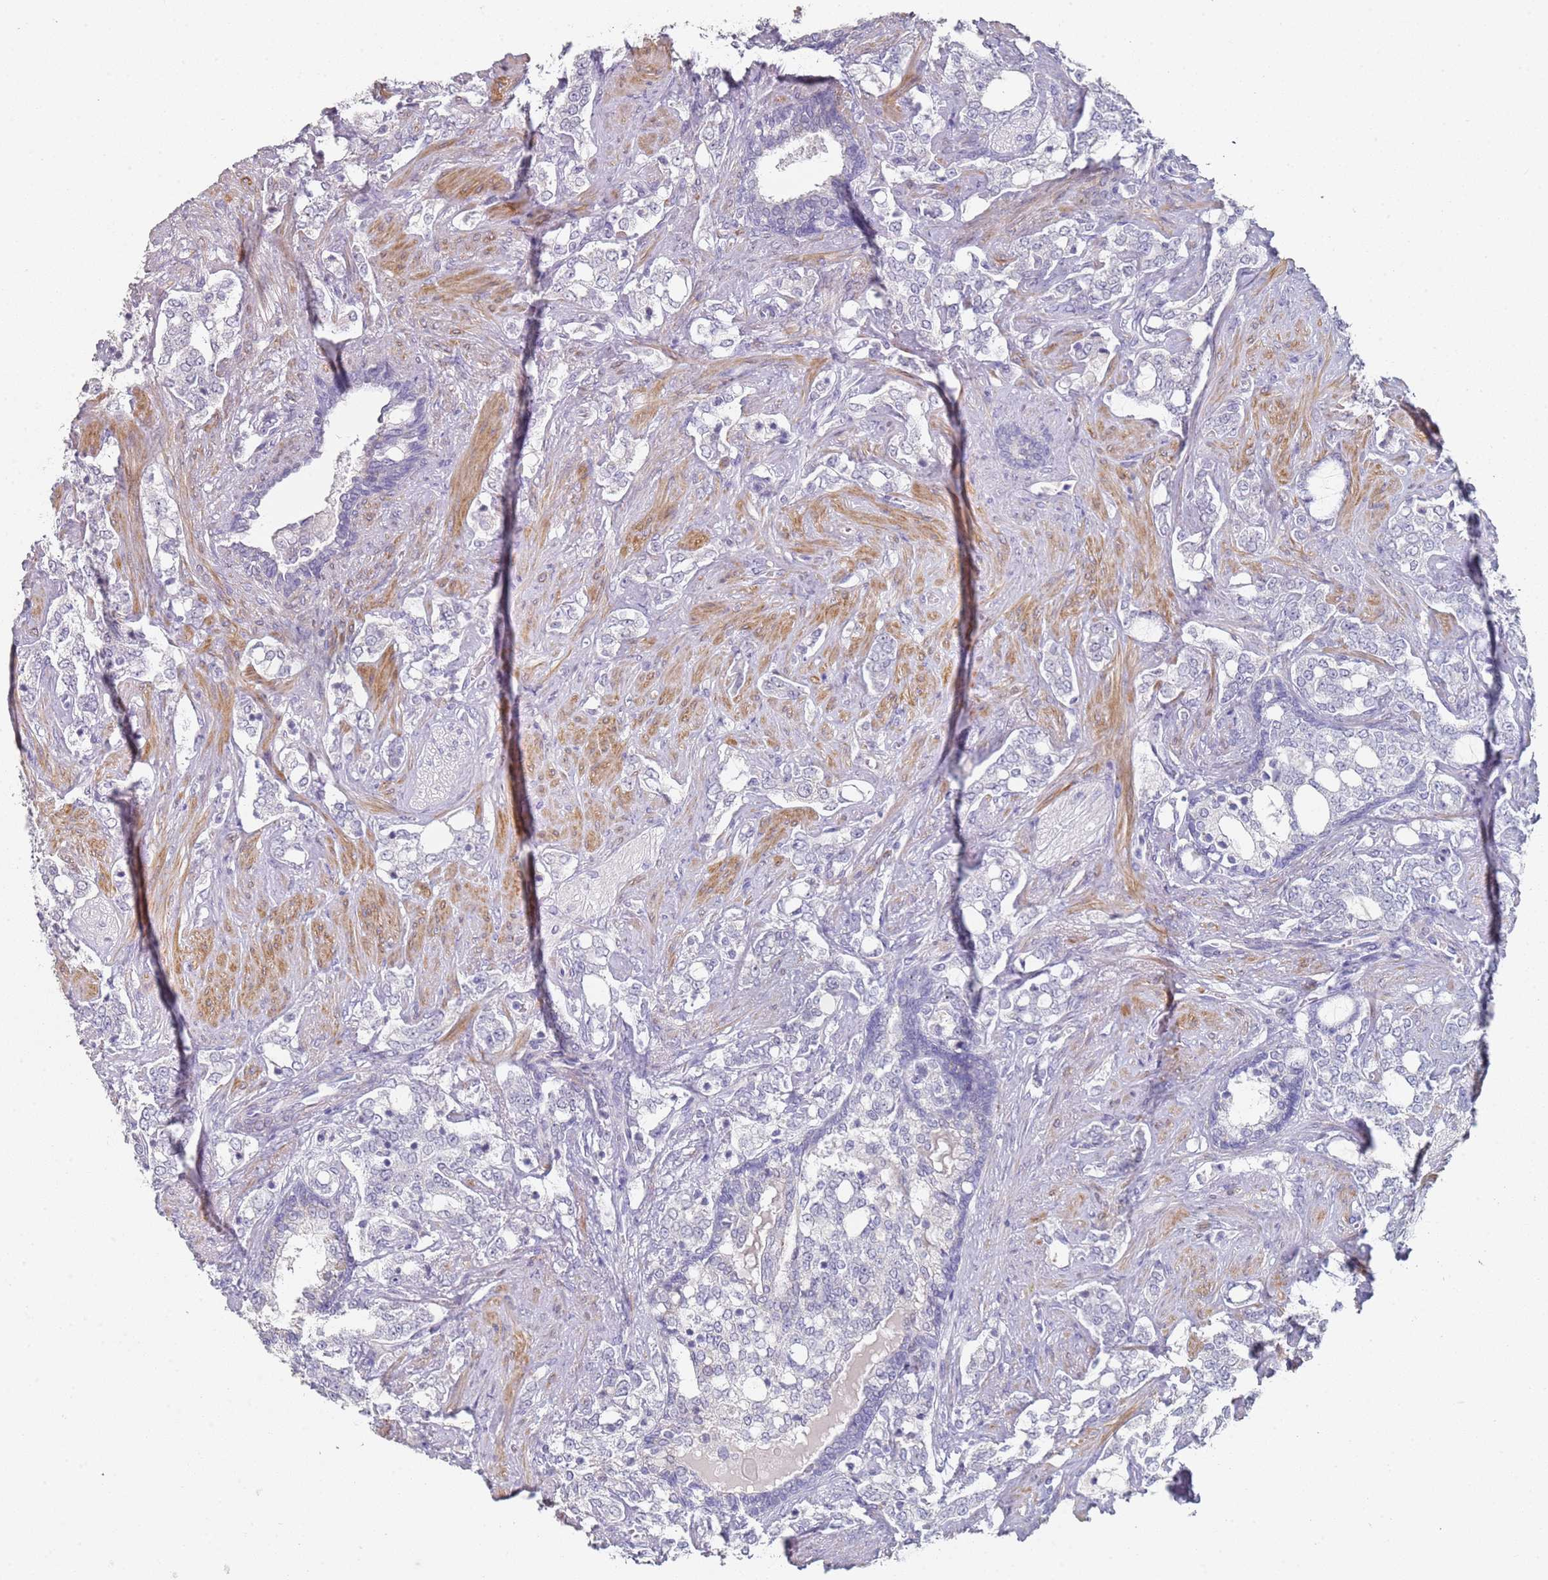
{"staining": {"intensity": "negative", "quantity": "none", "location": "none"}, "tissue": "prostate cancer", "cell_type": "Tumor cells", "image_type": "cancer", "snomed": [{"axis": "morphology", "description": "Adenocarcinoma, High grade"}, {"axis": "topography", "description": "Prostate"}], "caption": "A micrograph of human prostate cancer is negative for staining in tumor cells.", "gene": "DNAH11", "patient": {"sex": "male", "age": 64}}